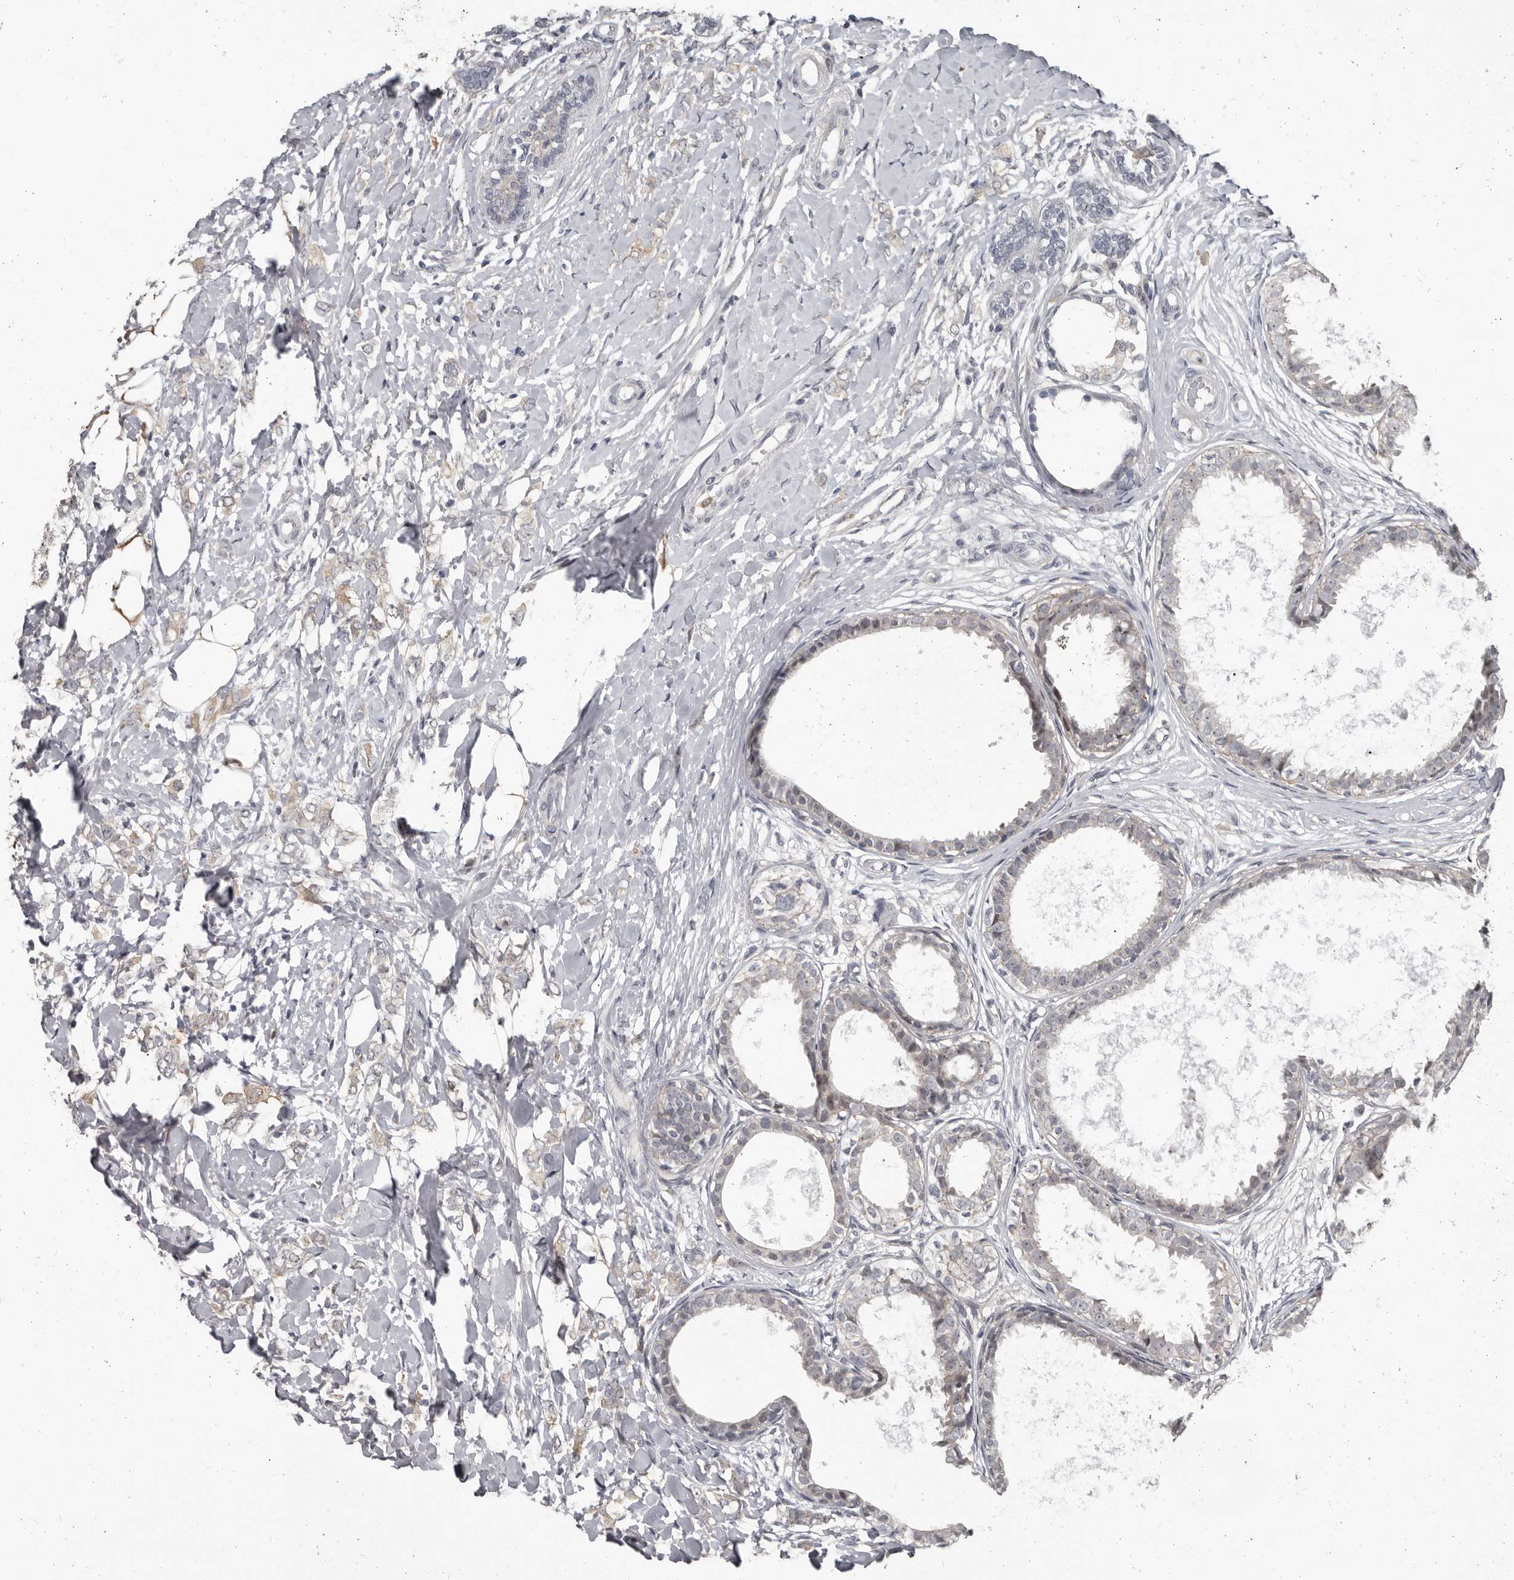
{"staining": {"intensity": "weak", "quantity": "<25%", "location": "cytoplasmic/membranous"}, "tissue": "breast cancer", "cell_type": "Tumor cells", "image_type": "cancer", "snomed": [{"axis": "morphology", "description": "Normal tissue, NOS"}, {"axis": "morphology", "description": "Lobular carcinoma"}, {"axis": "topography", "description": "Breast"}], "caption": "DAB immunohistochemical staining of human breast lobular carcinoma reveals no significant staining in tumor cells.", "gene": "GPR157", "patient": {"sex": "female", "age": 47}}